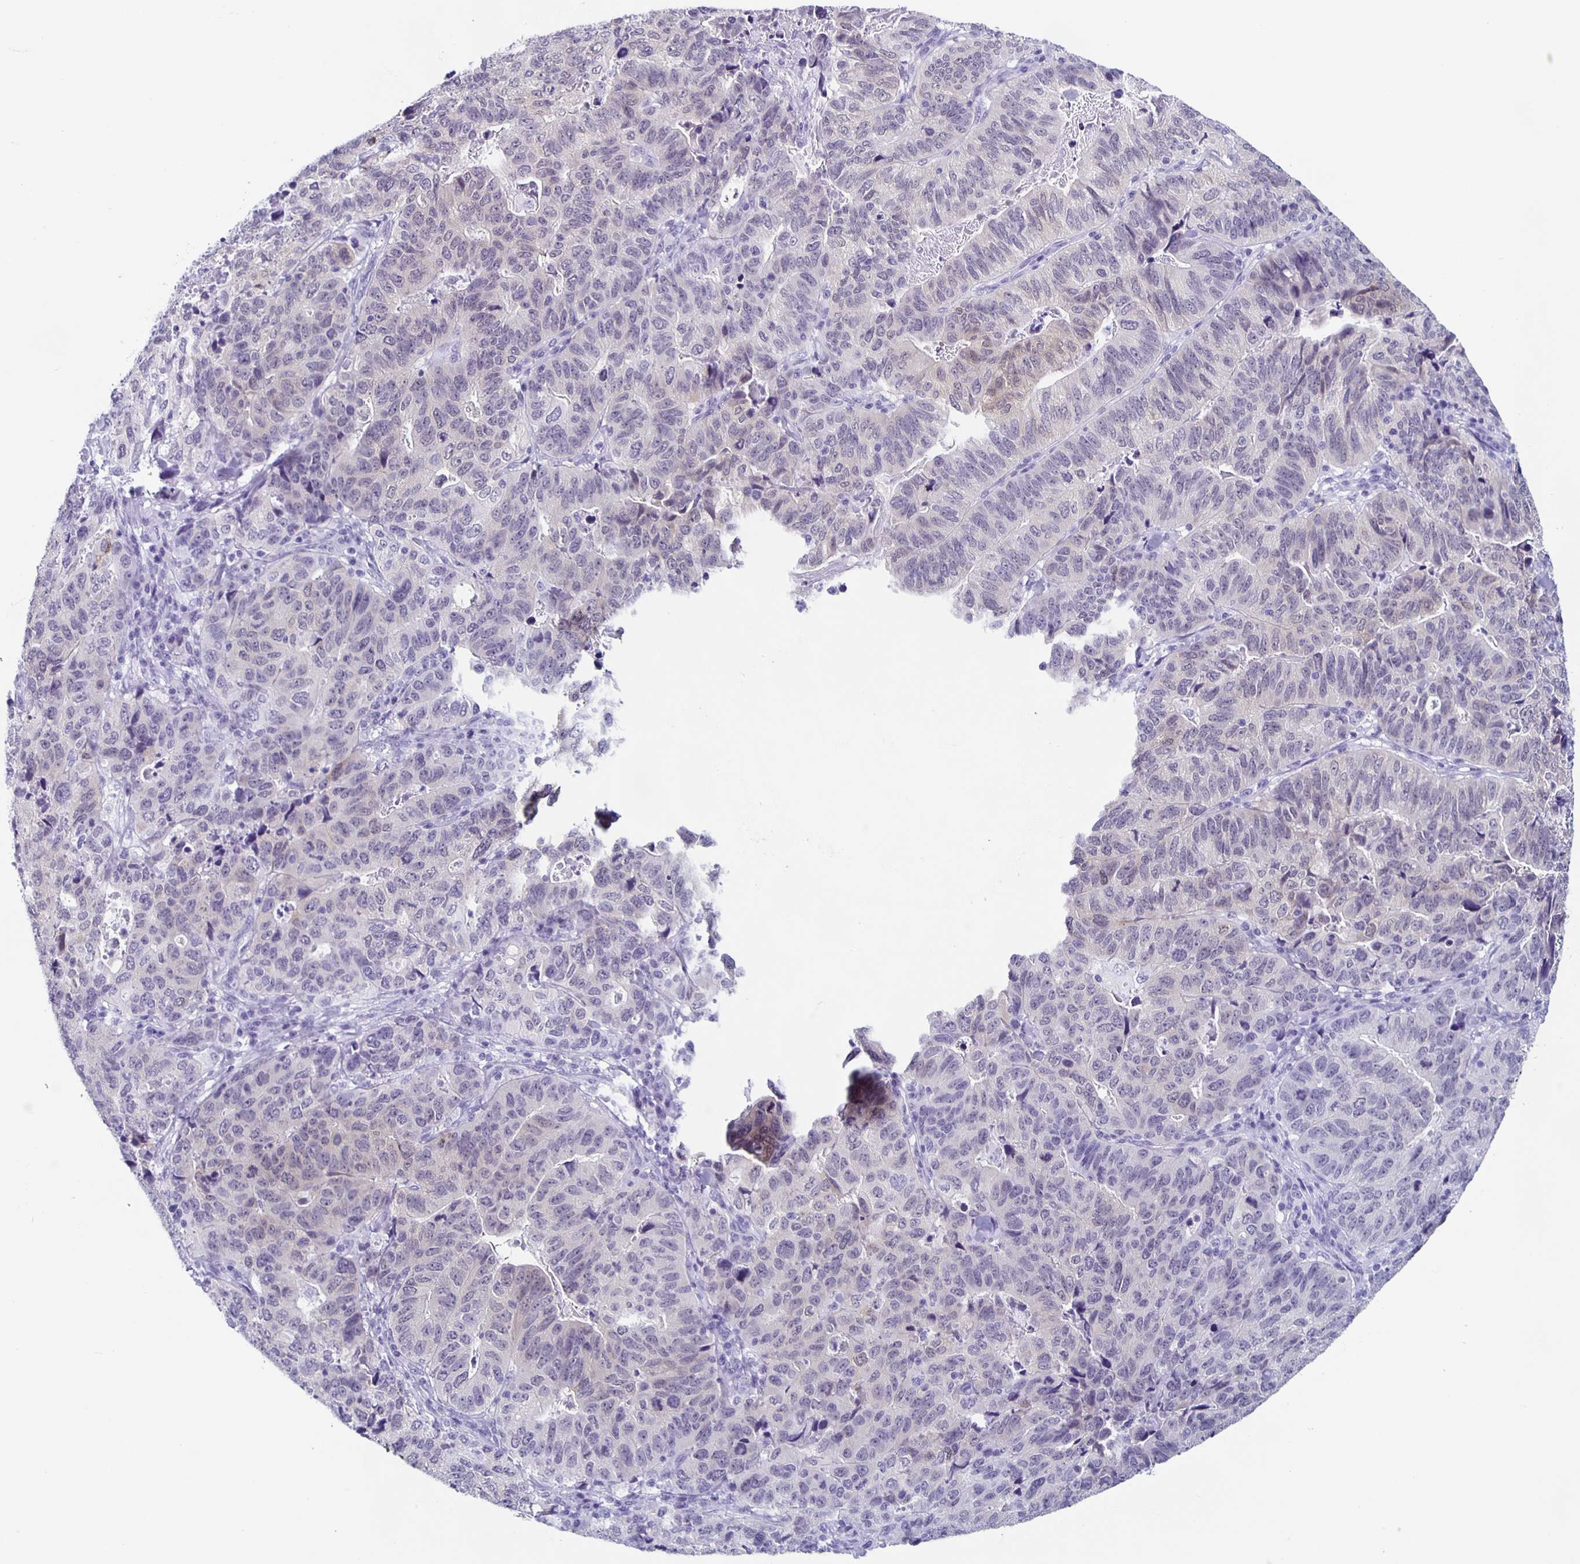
{"staining": {"intensity": "negative", "quantity": "none", "location": "none"}, "tissue": "stomach cancer", "cell_type": "Tumor cells", "image_type": "cancer", "snomed": [{"axis": "morphology", "description": "Adenocarcinoma, NOS"}, {"axis": "topography", "description": "Stomach, upper"}], "caption": "Histopathology image shows no protein positivity in tumor cells of stomach cancer tissue.", "gene": "TPPP", "patient": {"sex": "female", "age": 67}}